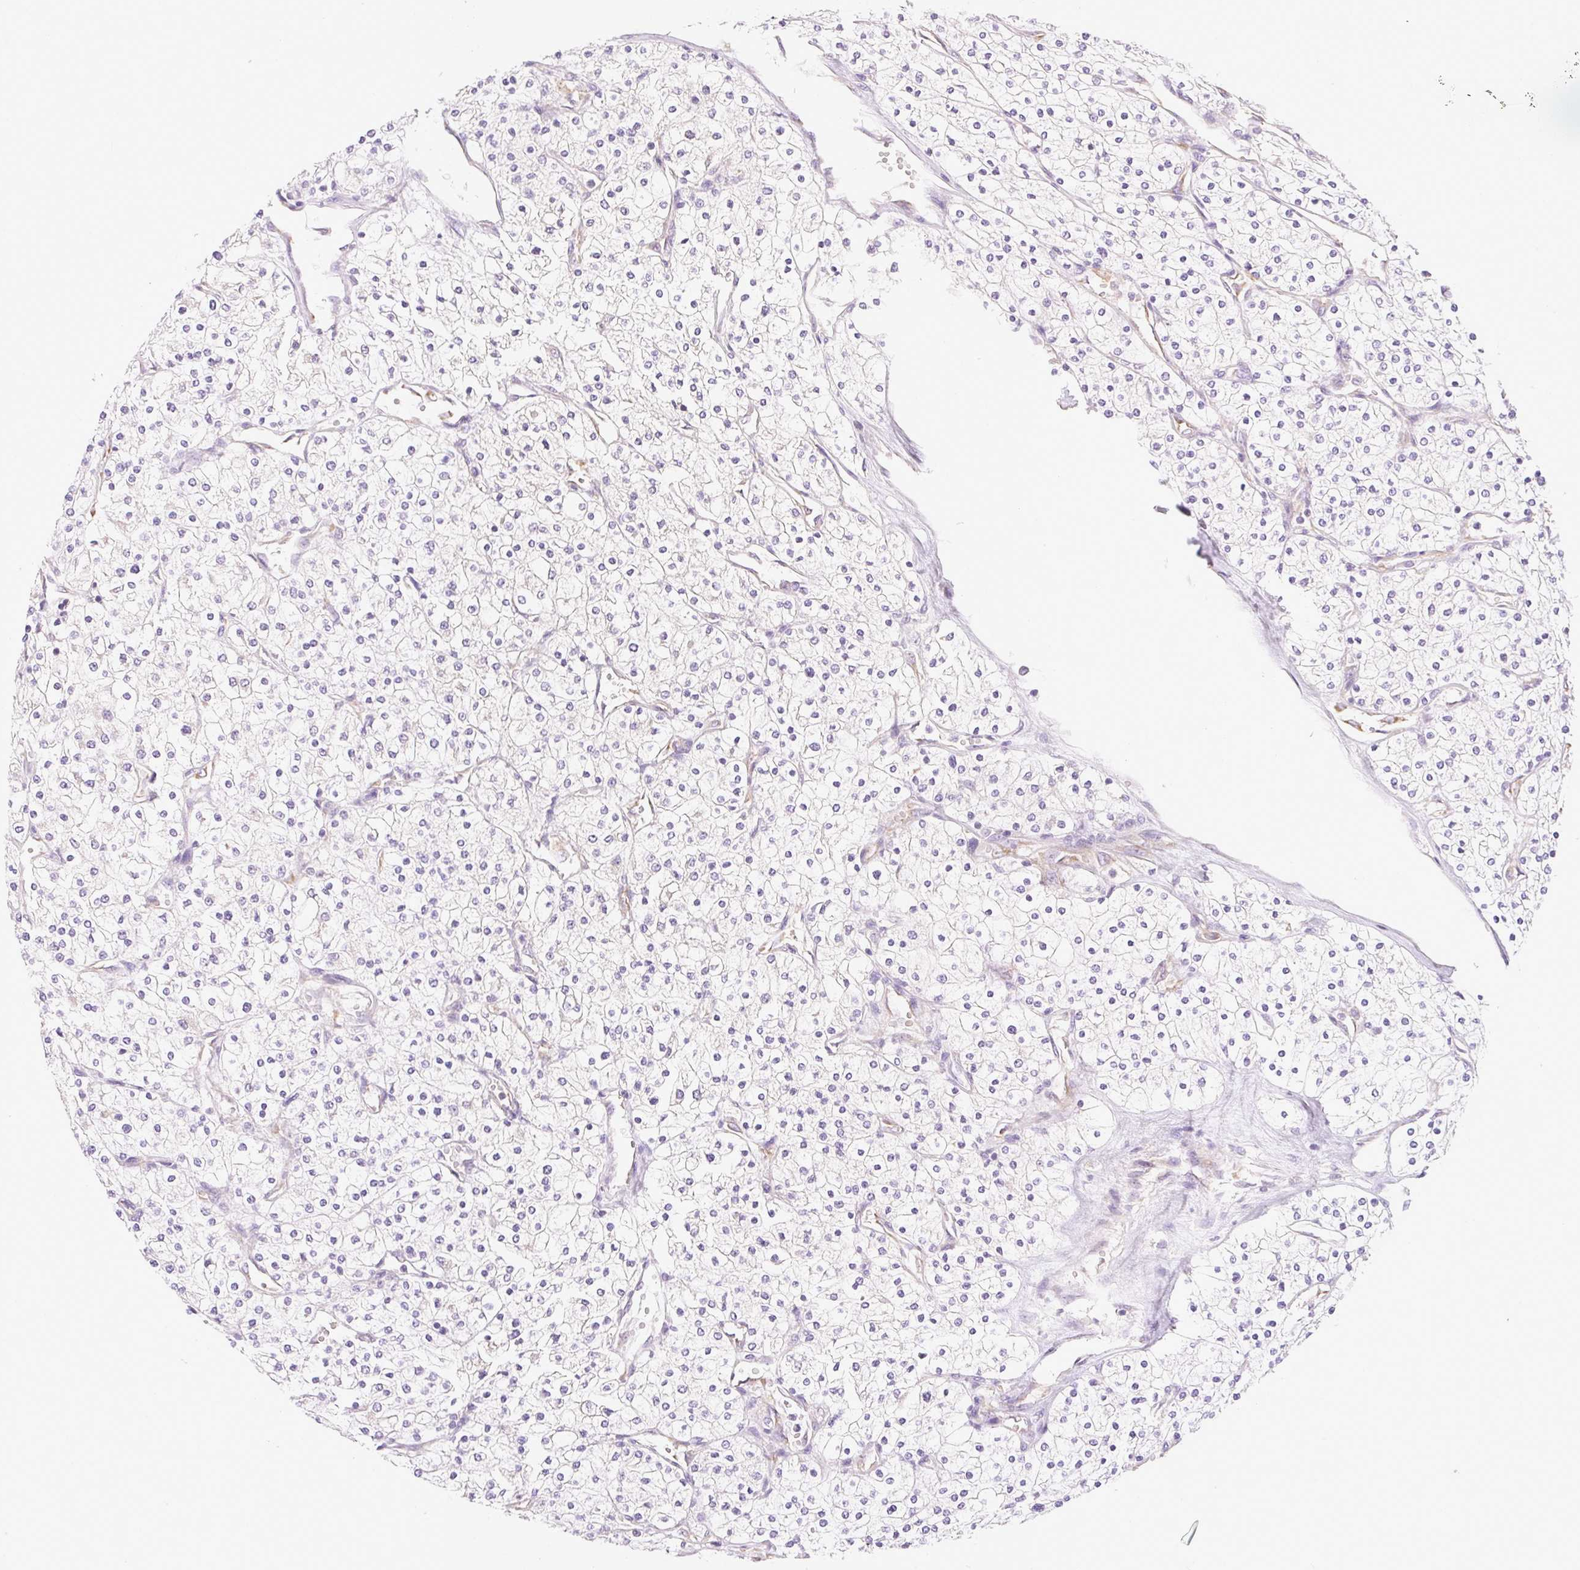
{"staining": {"intensity": "negative", "quantity": "none", "location": "none"}, "tissue": "renal cancer", "cell_type": "Tumor cells", "image_type": "cancer", "snomed": [{"axis": "morphology", "description": "Adenocarcinoma, NOS"}, {"axis": "topography", "description": "Kidney"}], "caption": "Renal cancer (adenocarcinoma) was stained to show a protein in brown. There is no significant staining in tumor cells.", "gene": "RPL18A", "patient": {"sex": "male", "age": 80}}